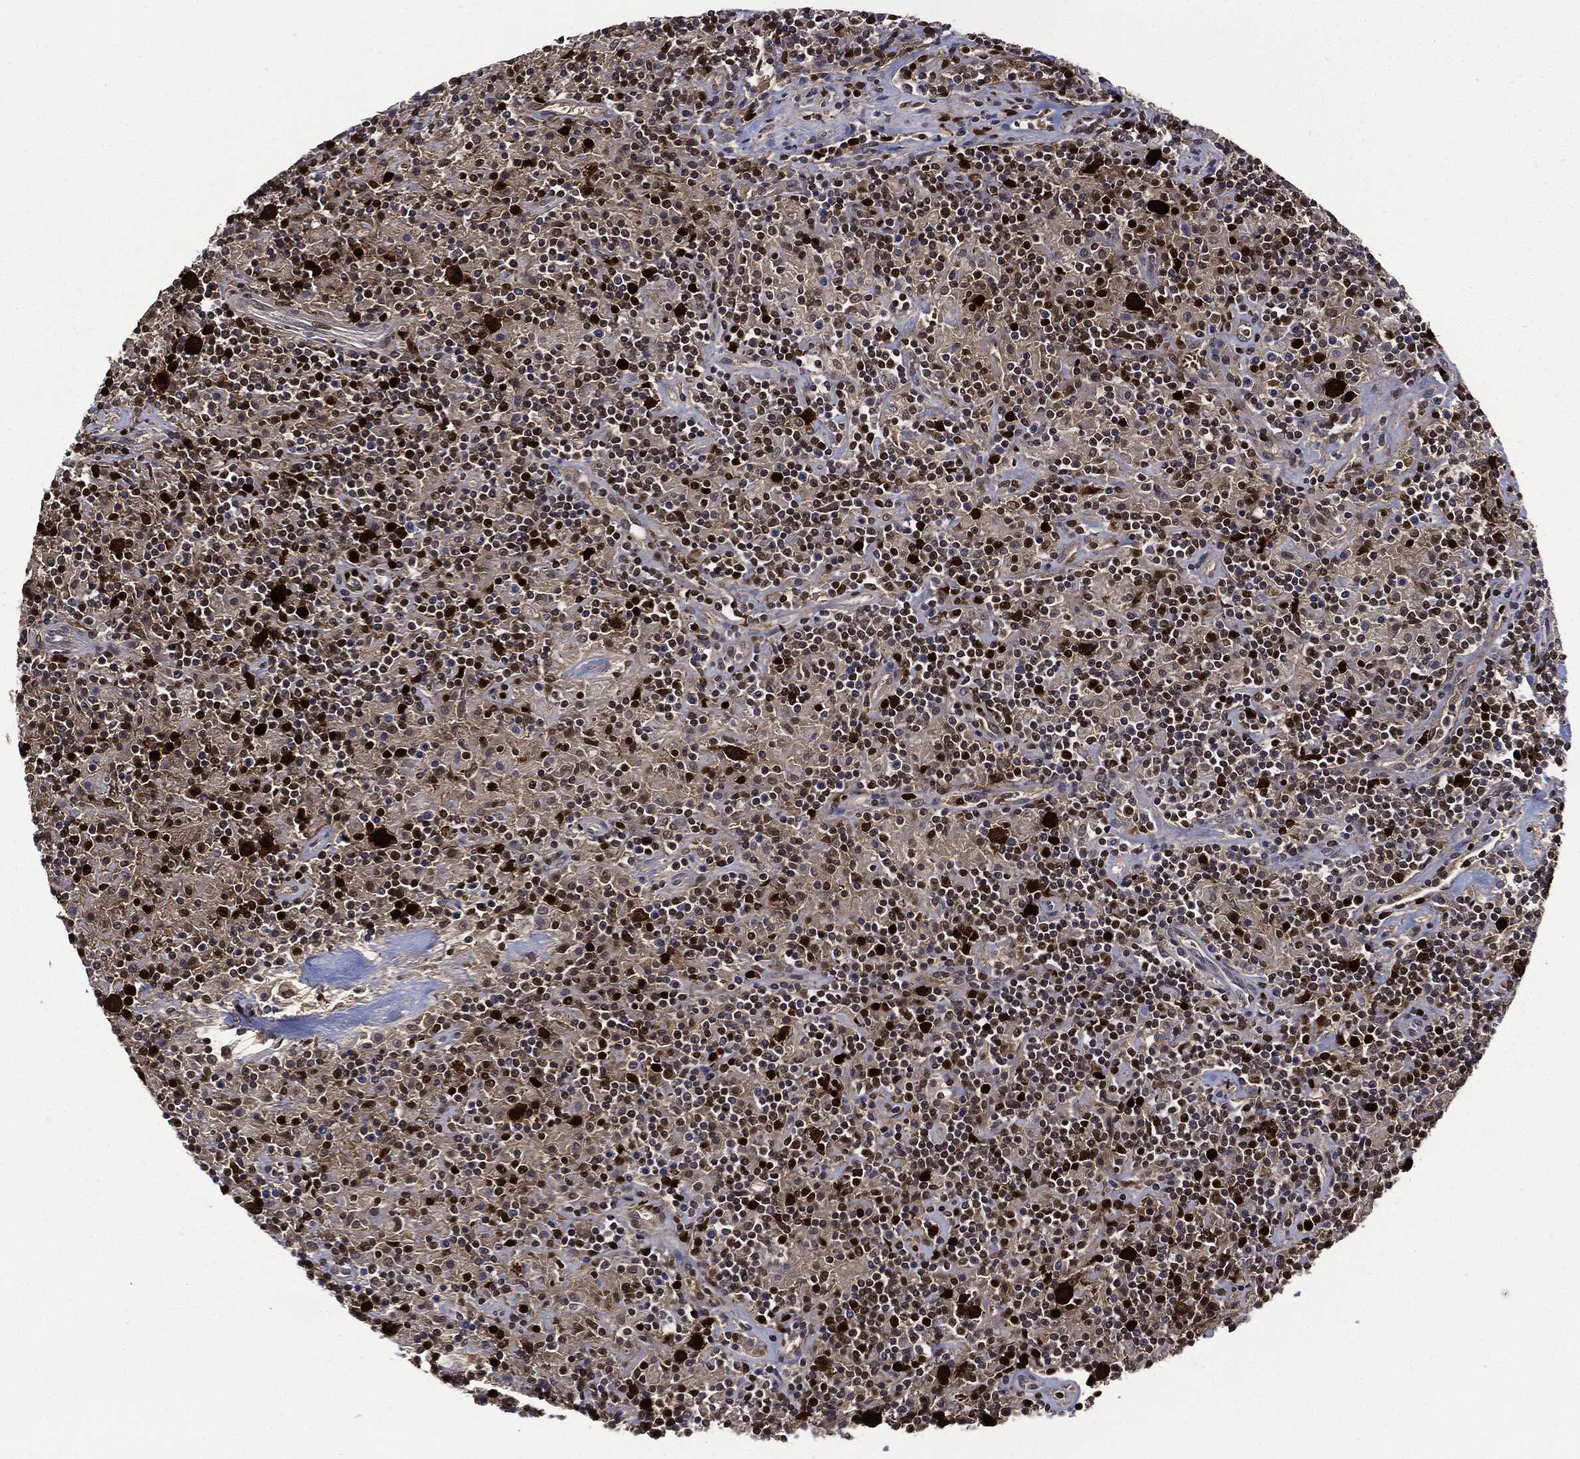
{"staining": {"intensity": "strong", "quantity": "25%-75%", "location": "nuclear"}, "tissue": "lymphoma", "cell_type": "Tumor cells", "image_type": "cancer", "snomed": [{"axis": "morphology", "description": "Hodgkin's disease, NOS"}, {"axis": "topography", "description": "Lymph node"}], "caption": "Human Hodgkin's disease stained with a brown dye displays strong nuclear positive staining in approximately 25%-75% of tumor cells.", "gene": "PCNA", "patient": {"sex": "male", "age": 70}}